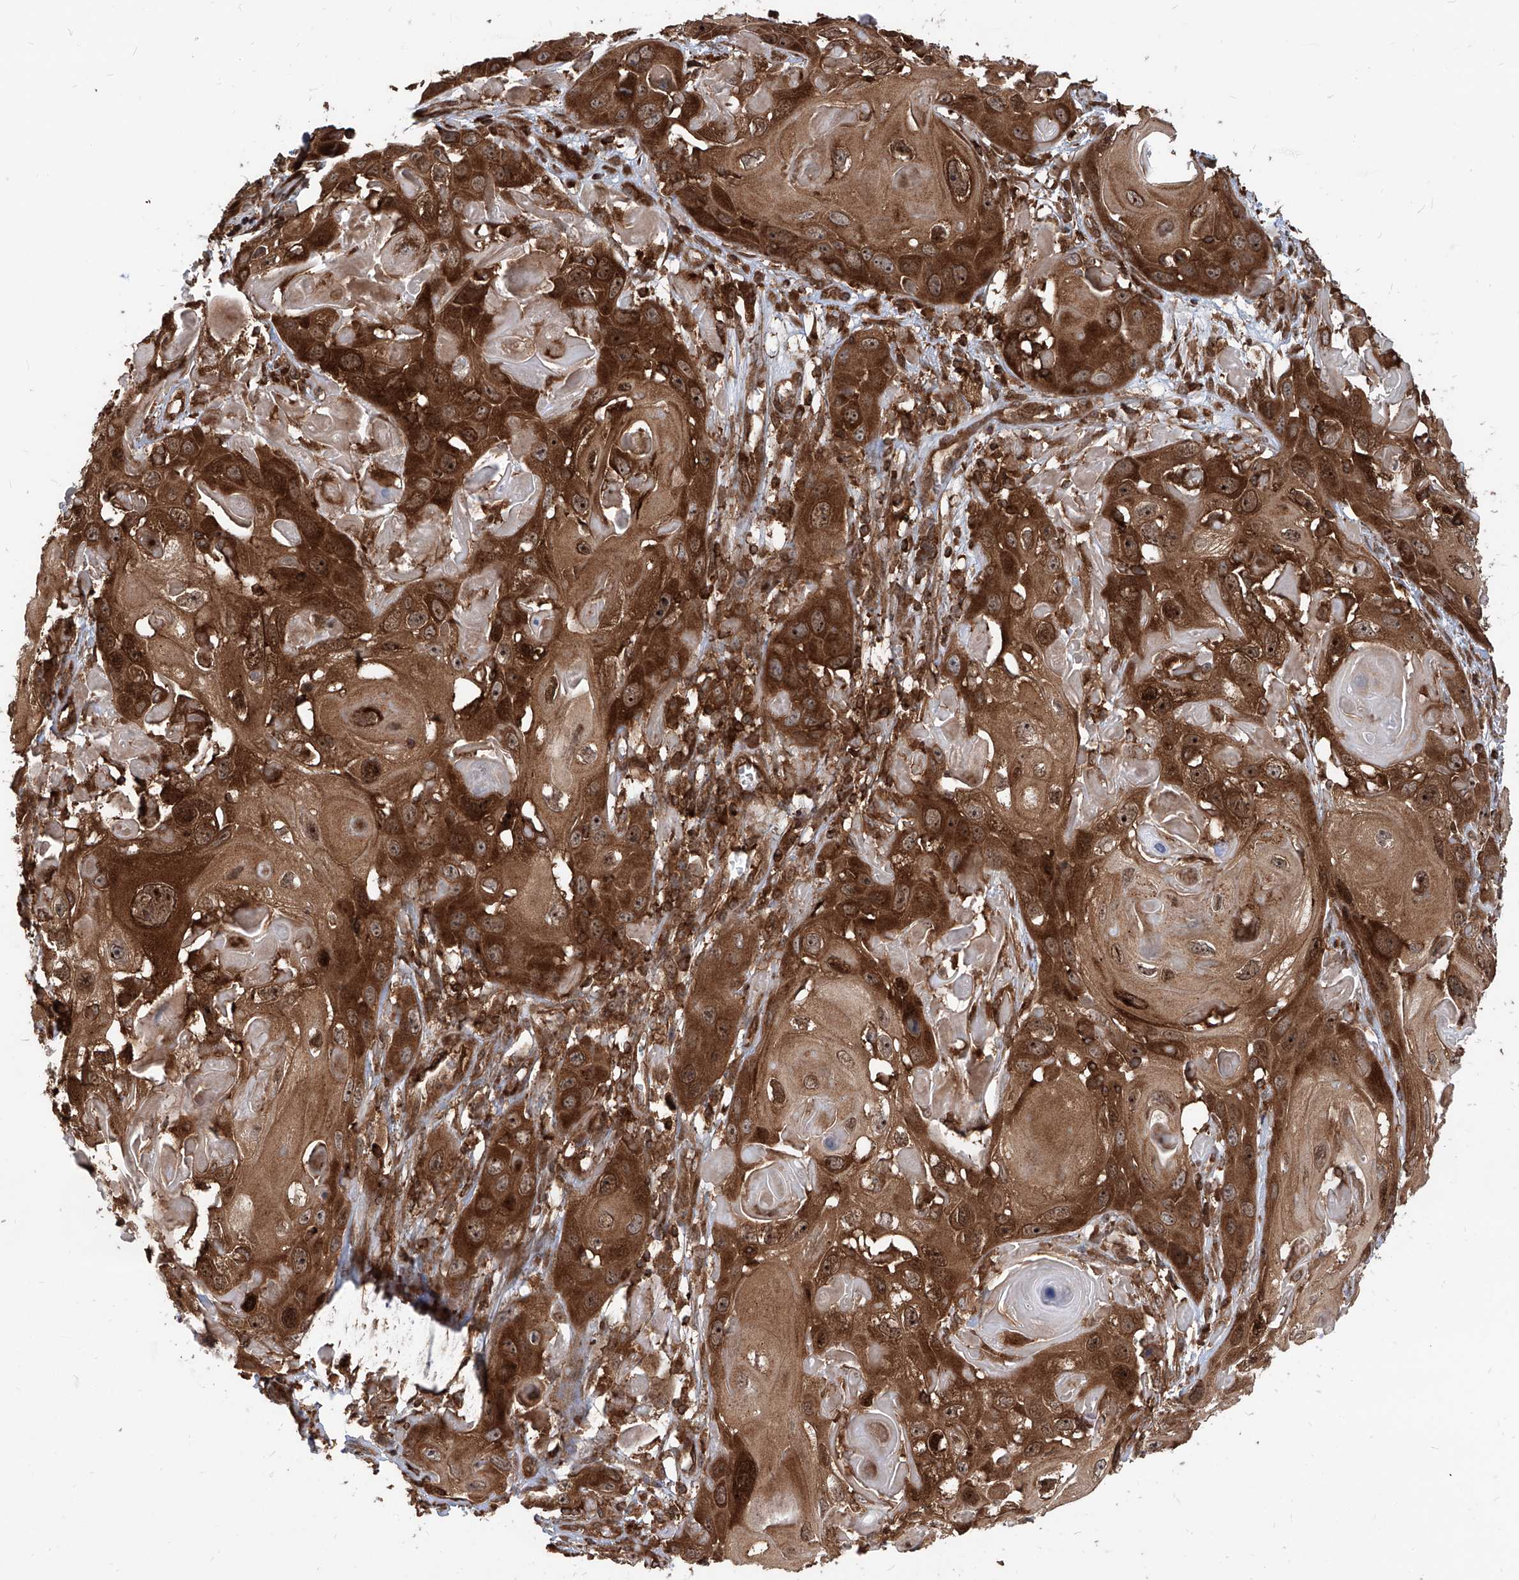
{"staining": {"intensity": "strong", "quantity": ">75%", "location": "cytoplasmic/membranous,nuclear"}, "tissue": "skin cancer", "cell_type": "Tumor cells", "image_type": "cancer", "snomed": [{"axis": "morphology", "description": "Squamous cell carcinoma, NOS"}, {"axis": "topography", "description": "Skin"}], "caption": "Protein expression by immunohistochemistry (IHC) reveals strong cytoplasmic/membranous and nuclear staining in about >75% of tumor cells in skin cancer (squamous cell carcinoma).", "gene": "MAGED2", "patient": {"sex": "male", "age": 55}}